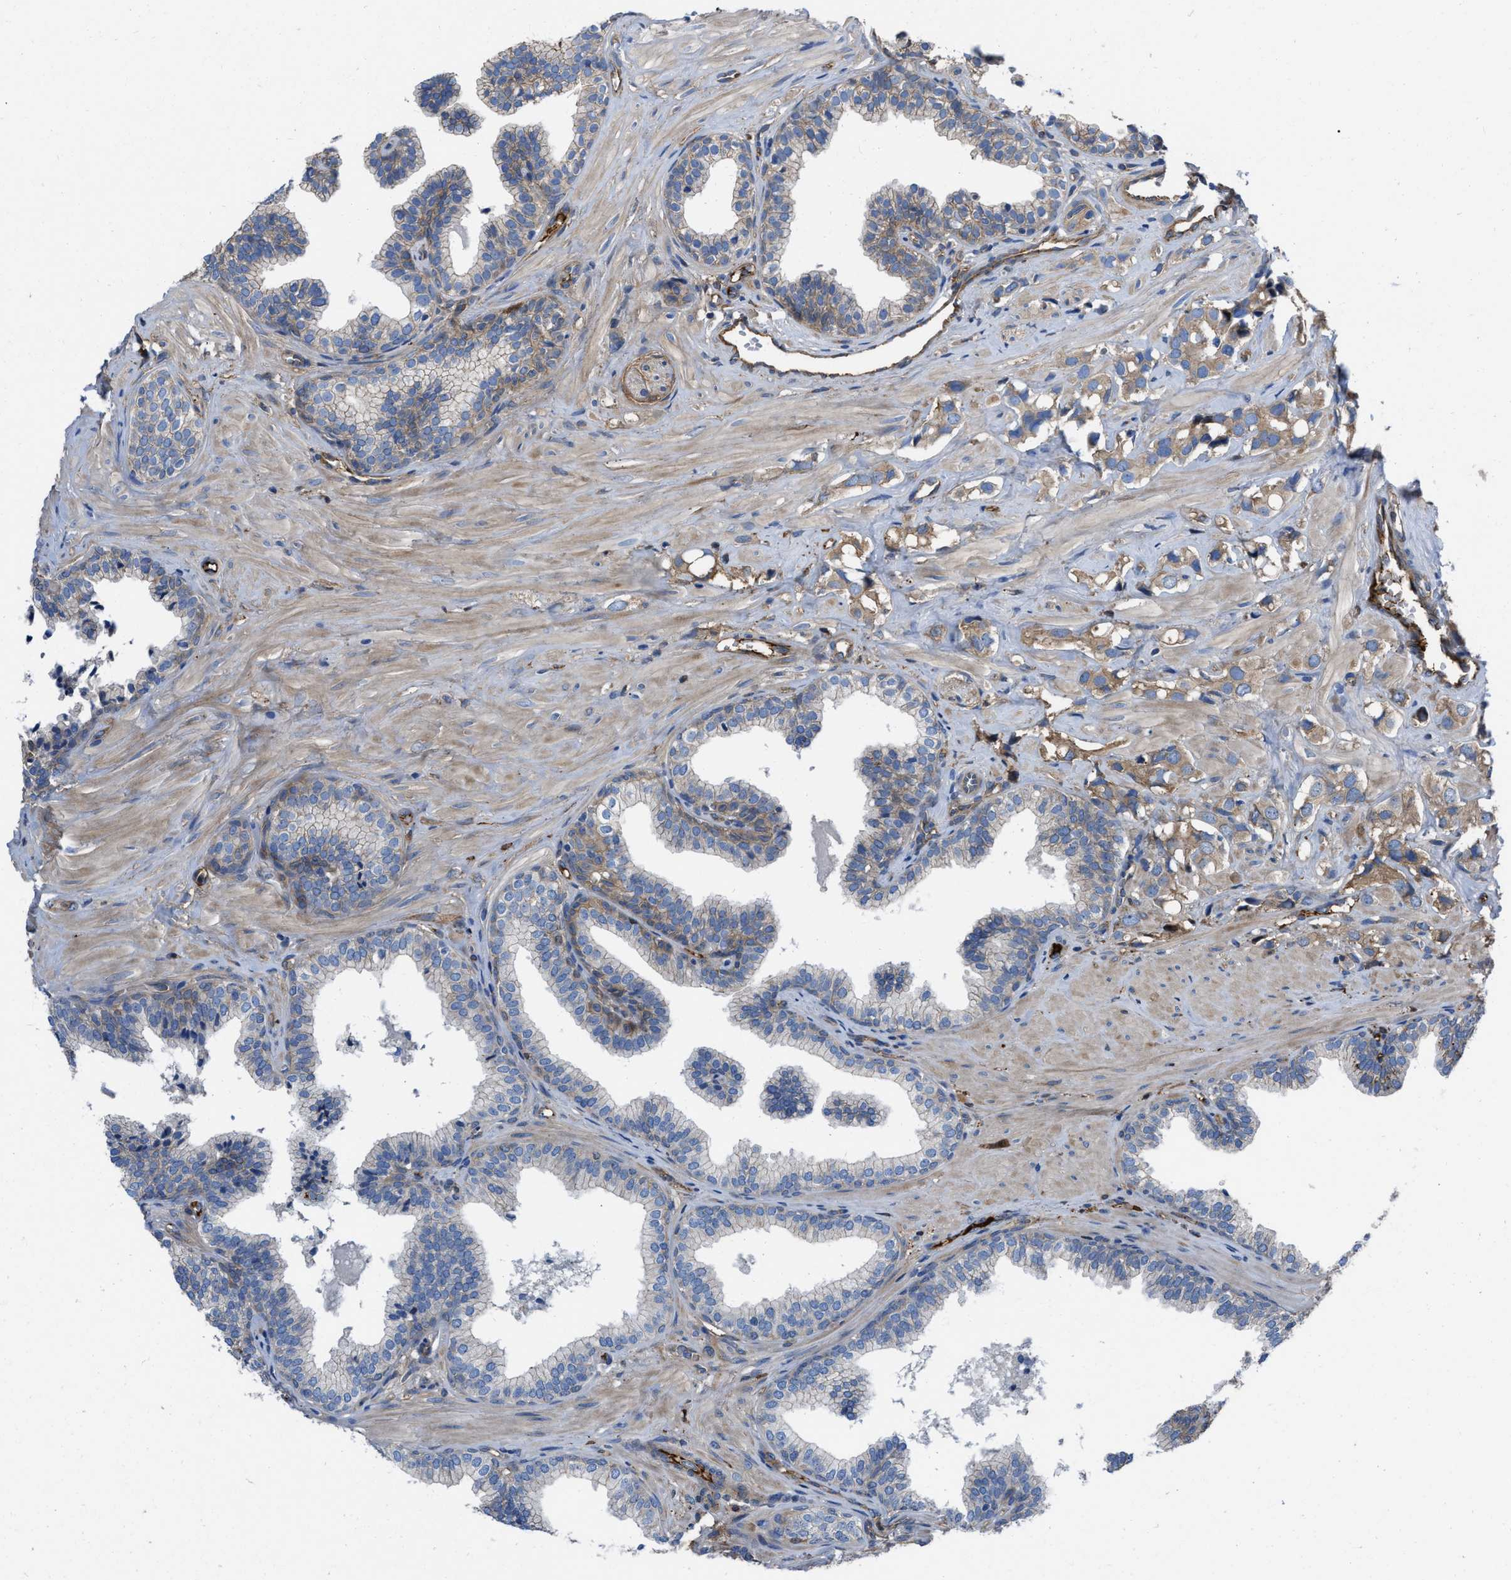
{"staining": {"intensity": "moderate", "quantity": ">75%", "location": "cytoplasmic/membranous"}, "tissue": "prostate cancer", "cell_type": "Tumor cells", "image_type": "cancer", "snomed": [{"axis": "morphology", "description": "Adenocarcinoma, High grade"}, {"axis": "topography", "description": "Prostate"}], "caption": "Human prostate adenocarcinoma (high-grade) stained for a protein (brown) demonstrates moderate cytoplasmic/membranous positive positivity in about >75% of tumor cells.", "gene": "TRIOBP", "patient": {"sex": "male", "age": 52}}